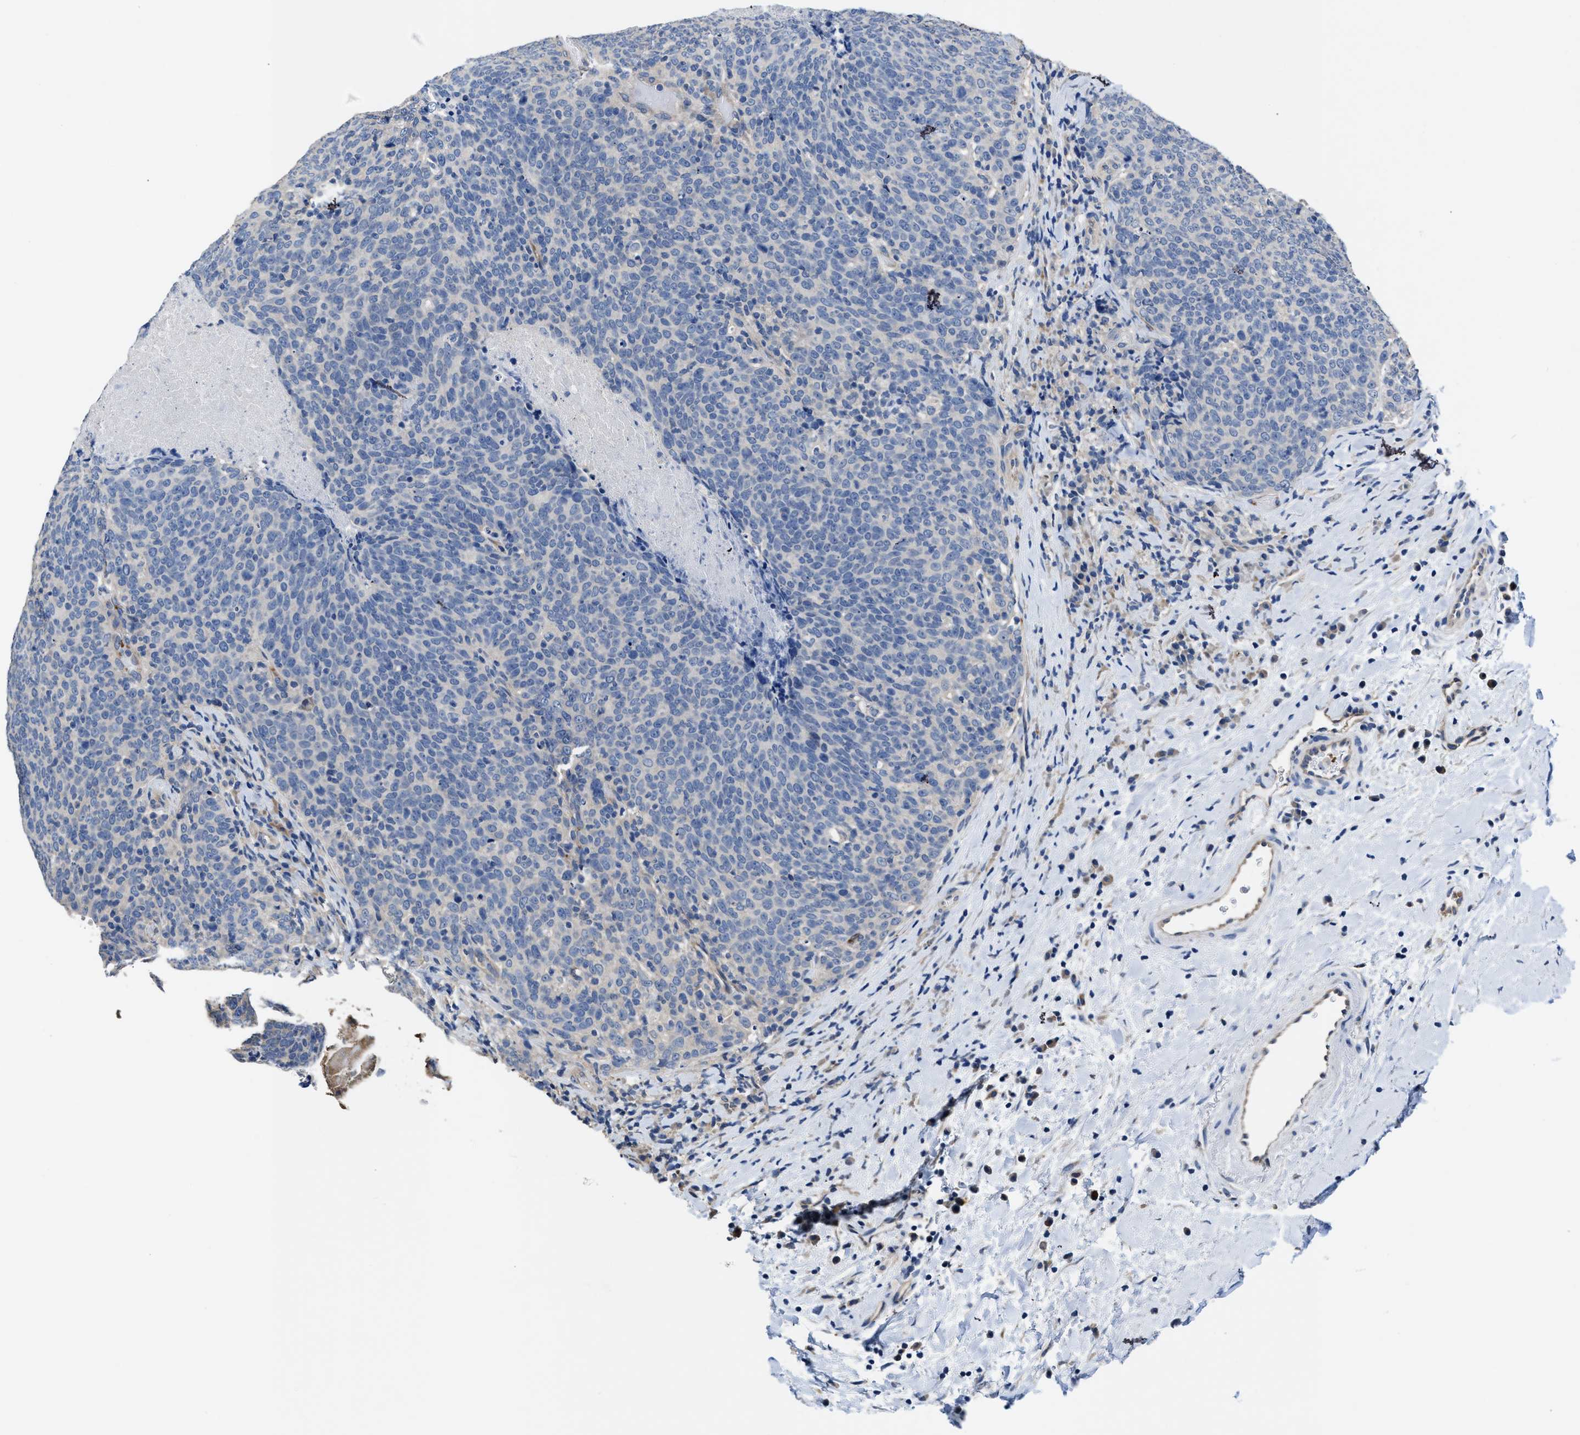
{"staining": {"intensity": "negative", "quantity": "none", "location": "none"}, "tissue": "head and neck cancer", "cell_type": "Tumor cells", "image_type": "cancer", "snomed": [{"axis": "morphology", "description": "Squamous cell carcinoma, NOS"}, {"axis": "morphology", "description": "Squamous cell carcinoma, metastatic, NOS"}, {"axis": "topography", "description": "Lymph node"}, {"axis": "topography", "description": "Head-Neck"}], "caption": "This is an immunohistochemistry (IHC) photomicrograph of human head and neck cancer (metastatic squamous cell carcinoma). There is no expression in tumor cells.", "gene": "C22orf42", "patient": {"sex": "male", "age": 62}}